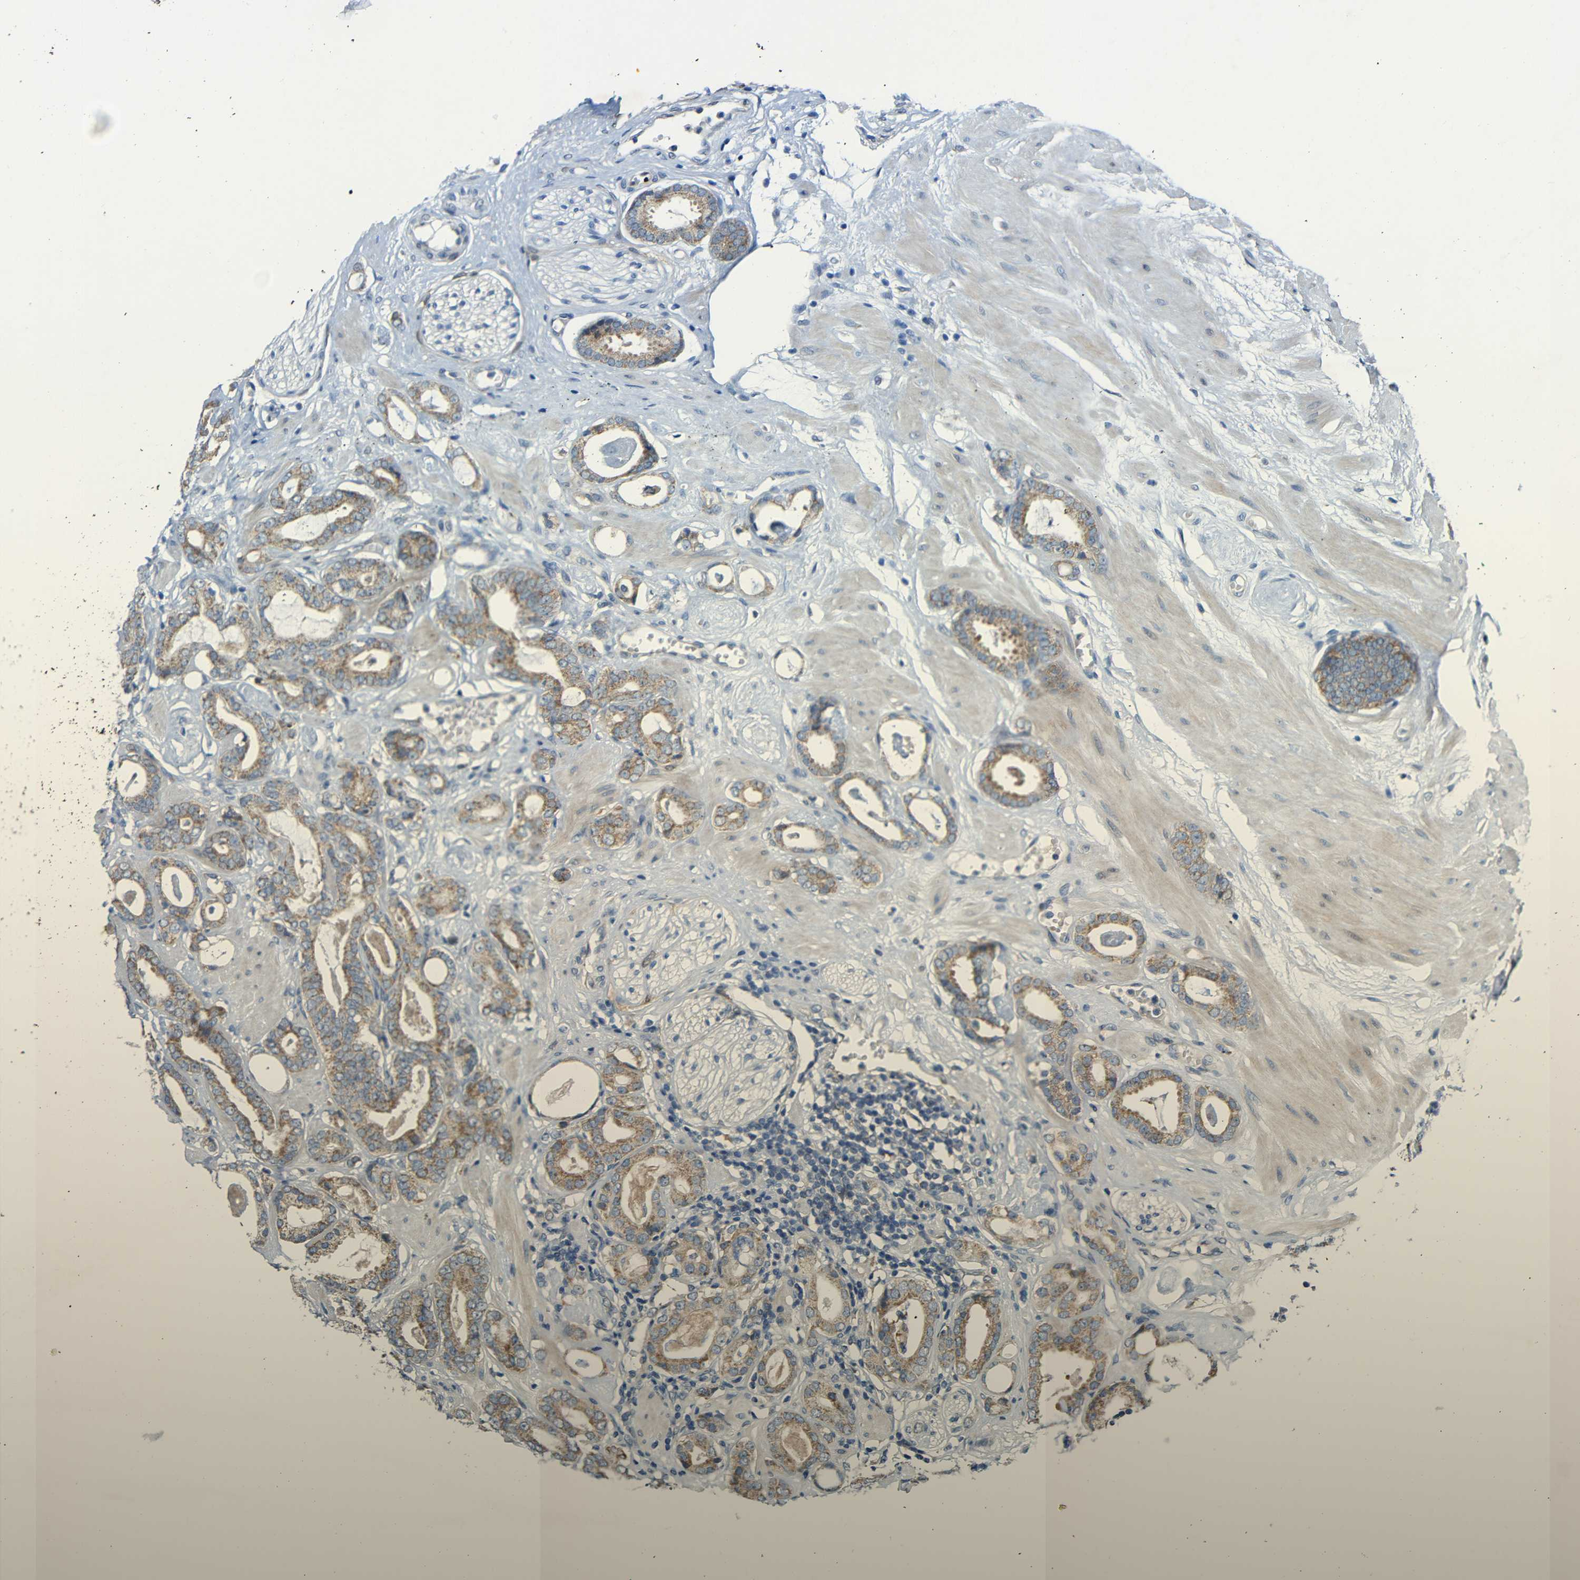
{"staining": {"intensity": "weak", "quantity": ">75%", "location": "cytoplasmic/membranous"}, "tissue": "prostate cancer", "cell_type": "Tumor cells", "image_type": "cancer", "snomed": [{"axis": "morphology", "description": "Adenocarcinoma, Low grade"}, {"axis": "topography", "description": "Prostate"}], "caption": "Approximately >75% of tumor cells in prostate low-grade adenocarcinoma demonstrate weak cytoplasmic/membranous protein expression as visualized by brown immunohistochemical staining.", "gene": "TMEM25", "patient": {"sex": "male", "age": 53}}